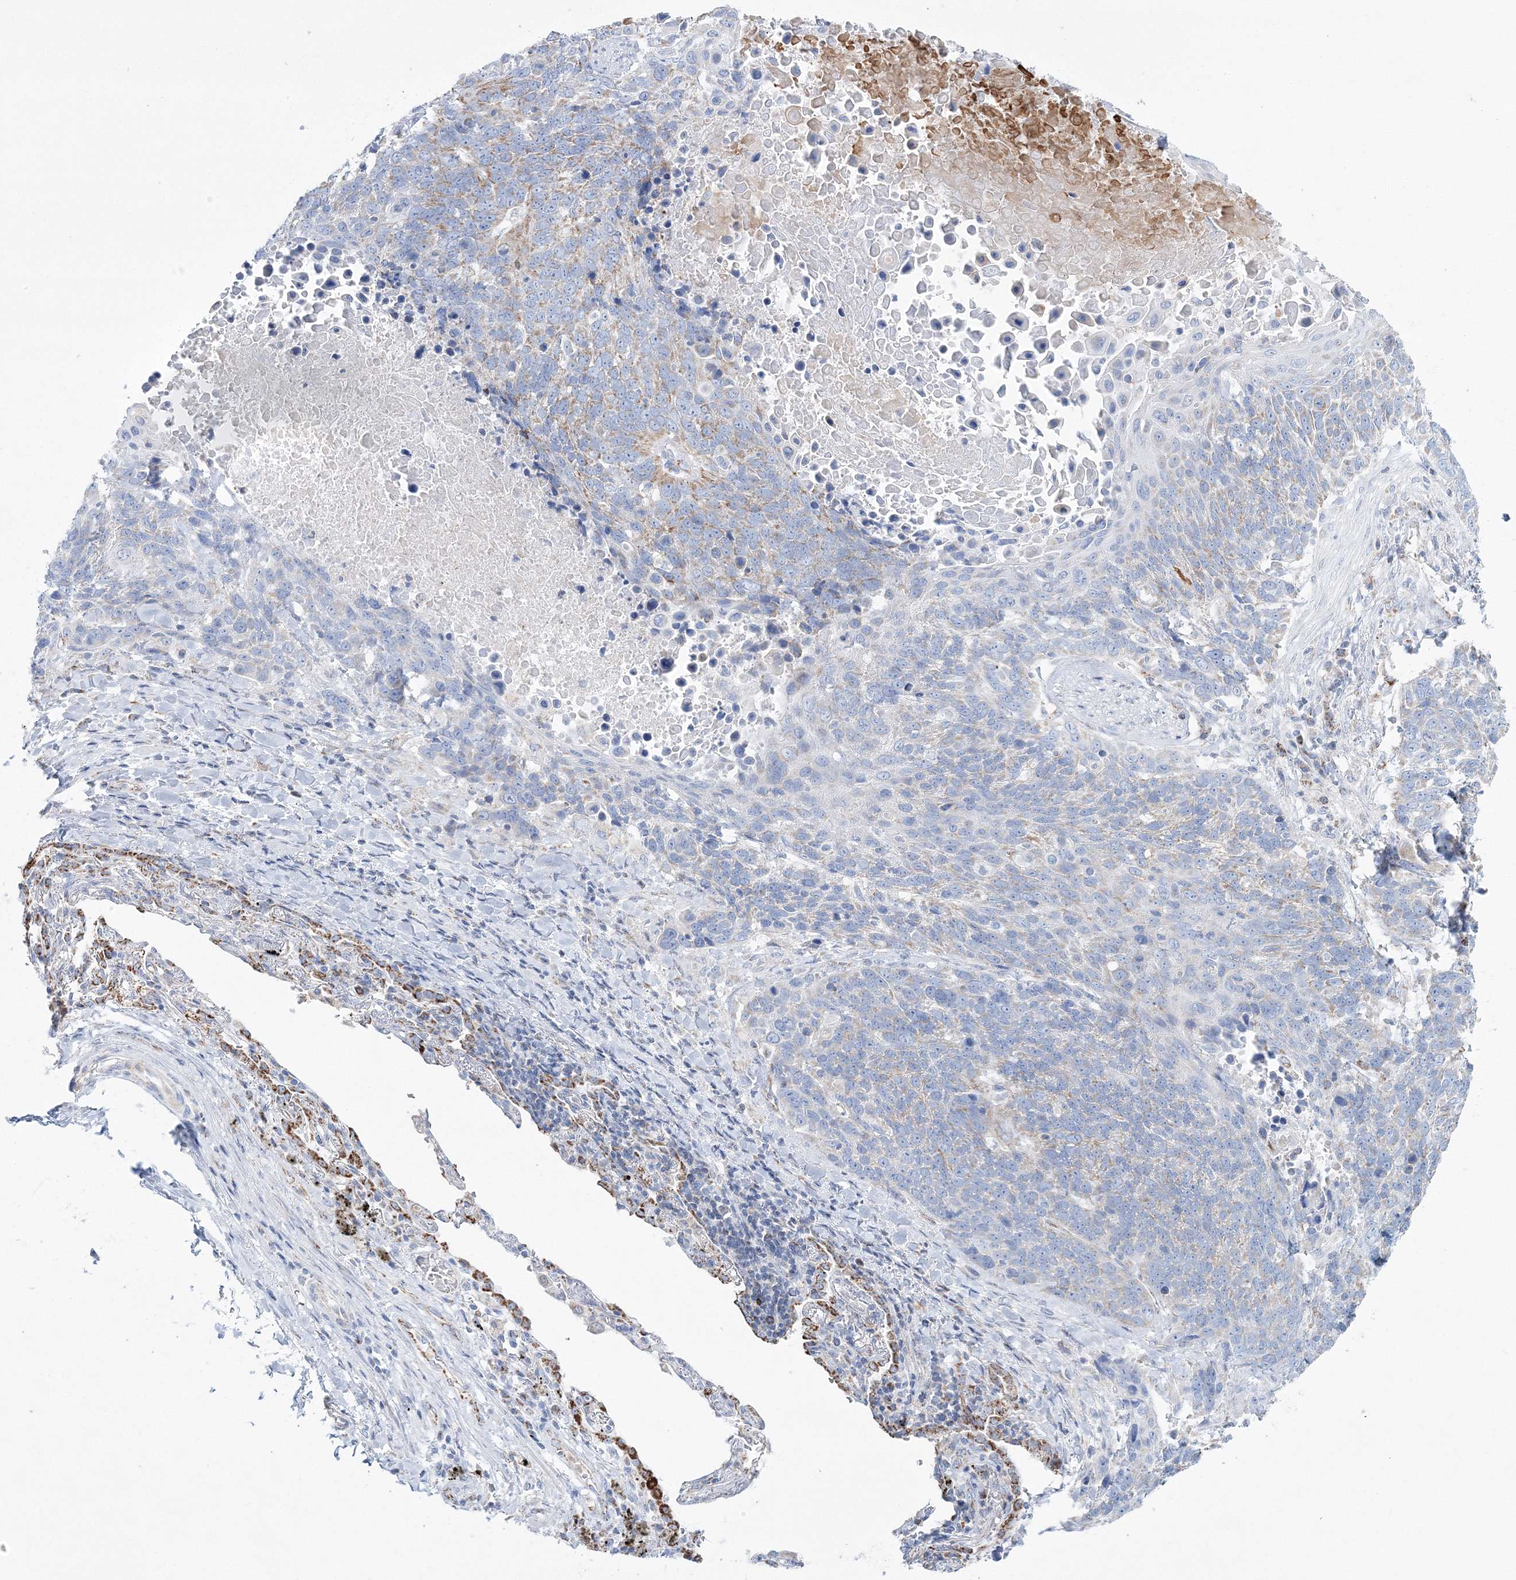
{"staining": {"intensity": "weak", "quantity": "<25%", "location": "cytoplasmic/membranous"}, "tissue": "lung cancer", "cell_type": "Tumor cells", "image_type": "cancer", "snomed": [{"axis": "morphology", "description": "Squamous cell carcinoma, NOS"}, {"axis": "topography", "description": "Lung"}], "caption": "Immunohistochemical staining of human lung squamous cell carcinoma exhibits no significant expression in tumor cells.", "gene": "HIBCH", "patient": {"sex": "male", "age": 66}}